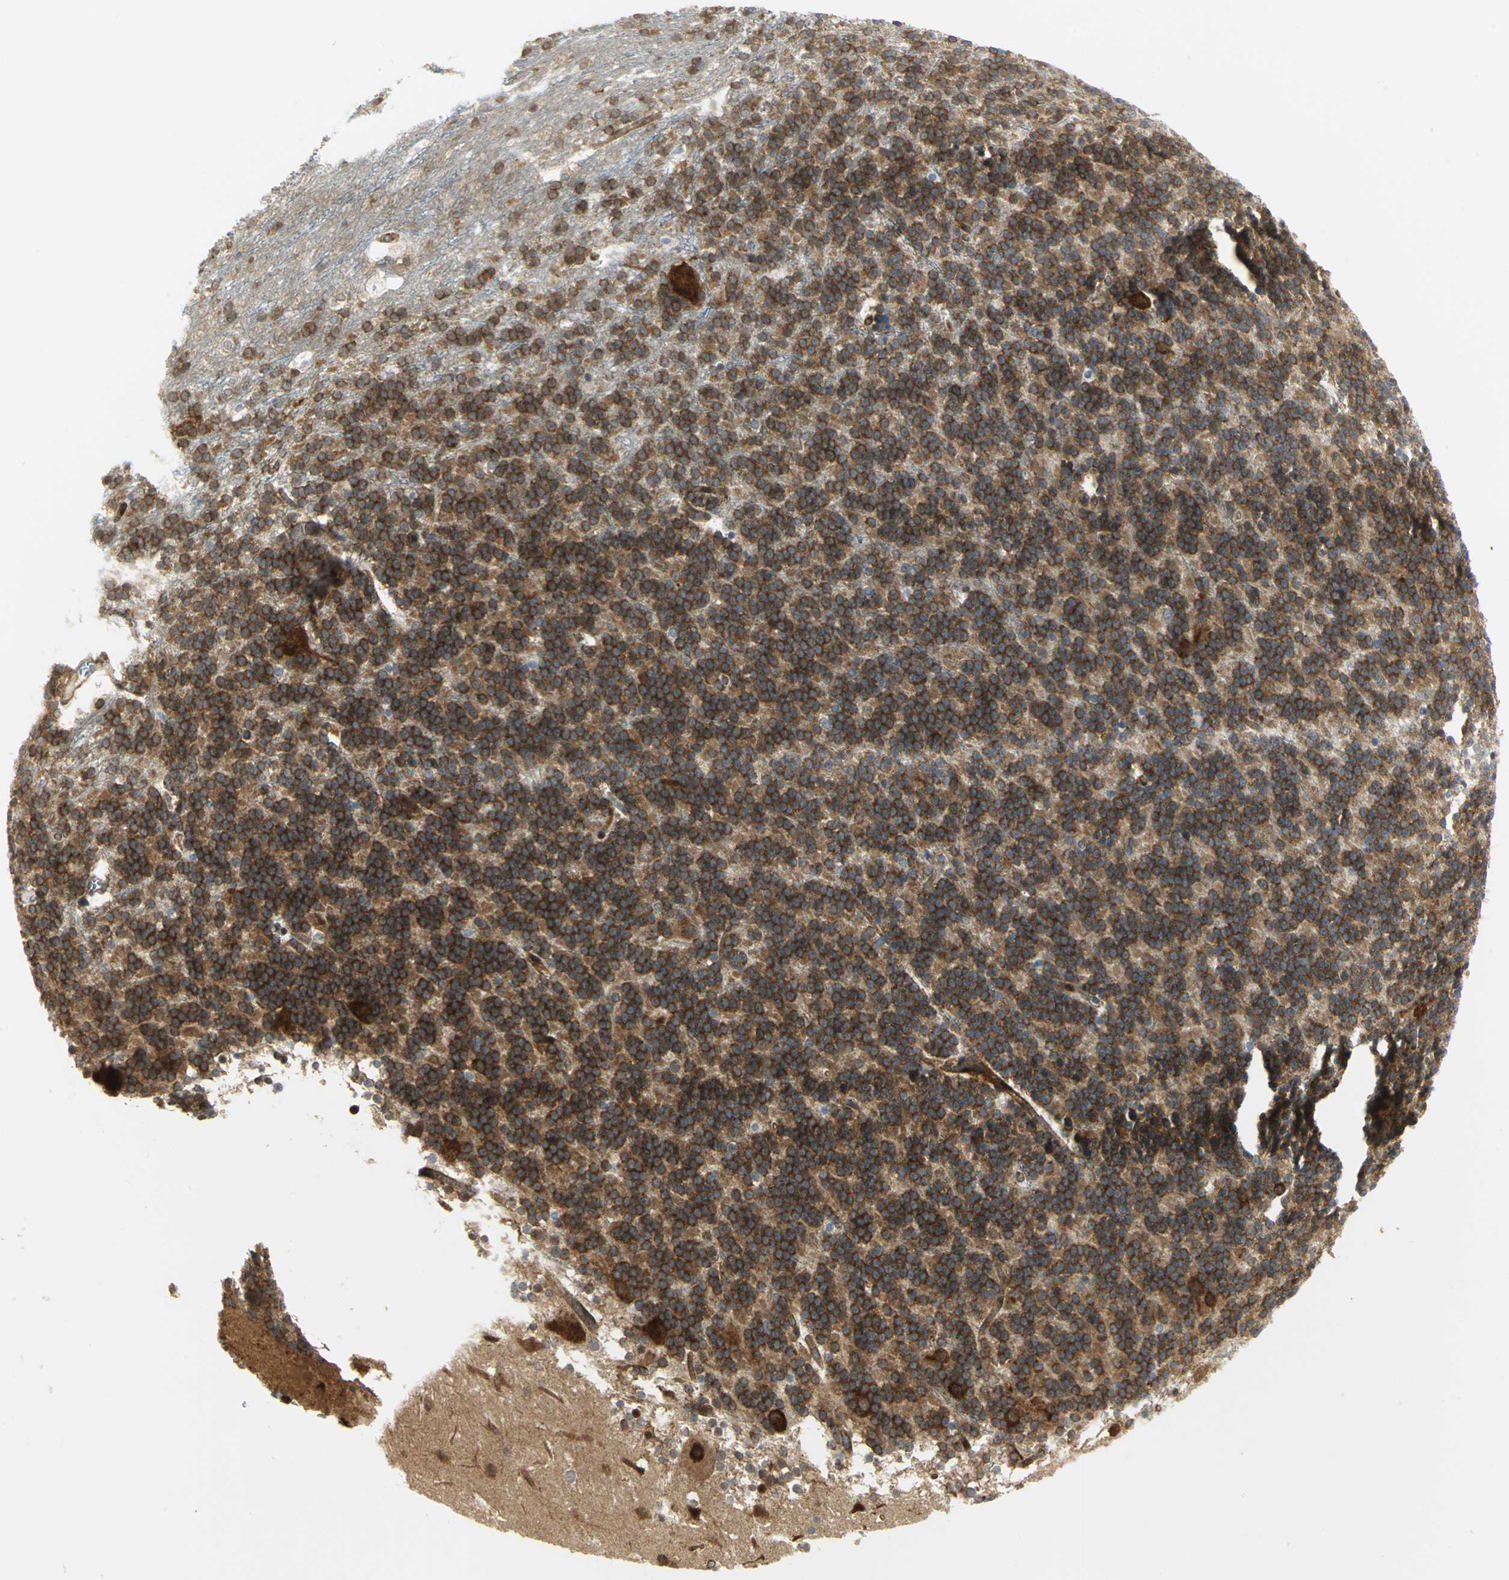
{"staining": {"intensity": "strong", "quantity": ">75%", "location": "cytoplasmic/membranous"}, "tissue": "cerebellum", "cell_type": "Cells in granular layer", "image_type": "normal", "snomed": [{"axis": "morphology", "description": "Normal tissue, NOS"}, {"axis": "topography", "description": "Cerebellum"}], "caption": "The image exhibits a brown stain indicating the presence of a protein in the cytoplasmic/membranous of cells in granular layer in cerebellum. (DAB IHC with brightfield microscopy, high magnification).", "gene": "EEA1", "patient": {"sex": "female", "age": 19}}